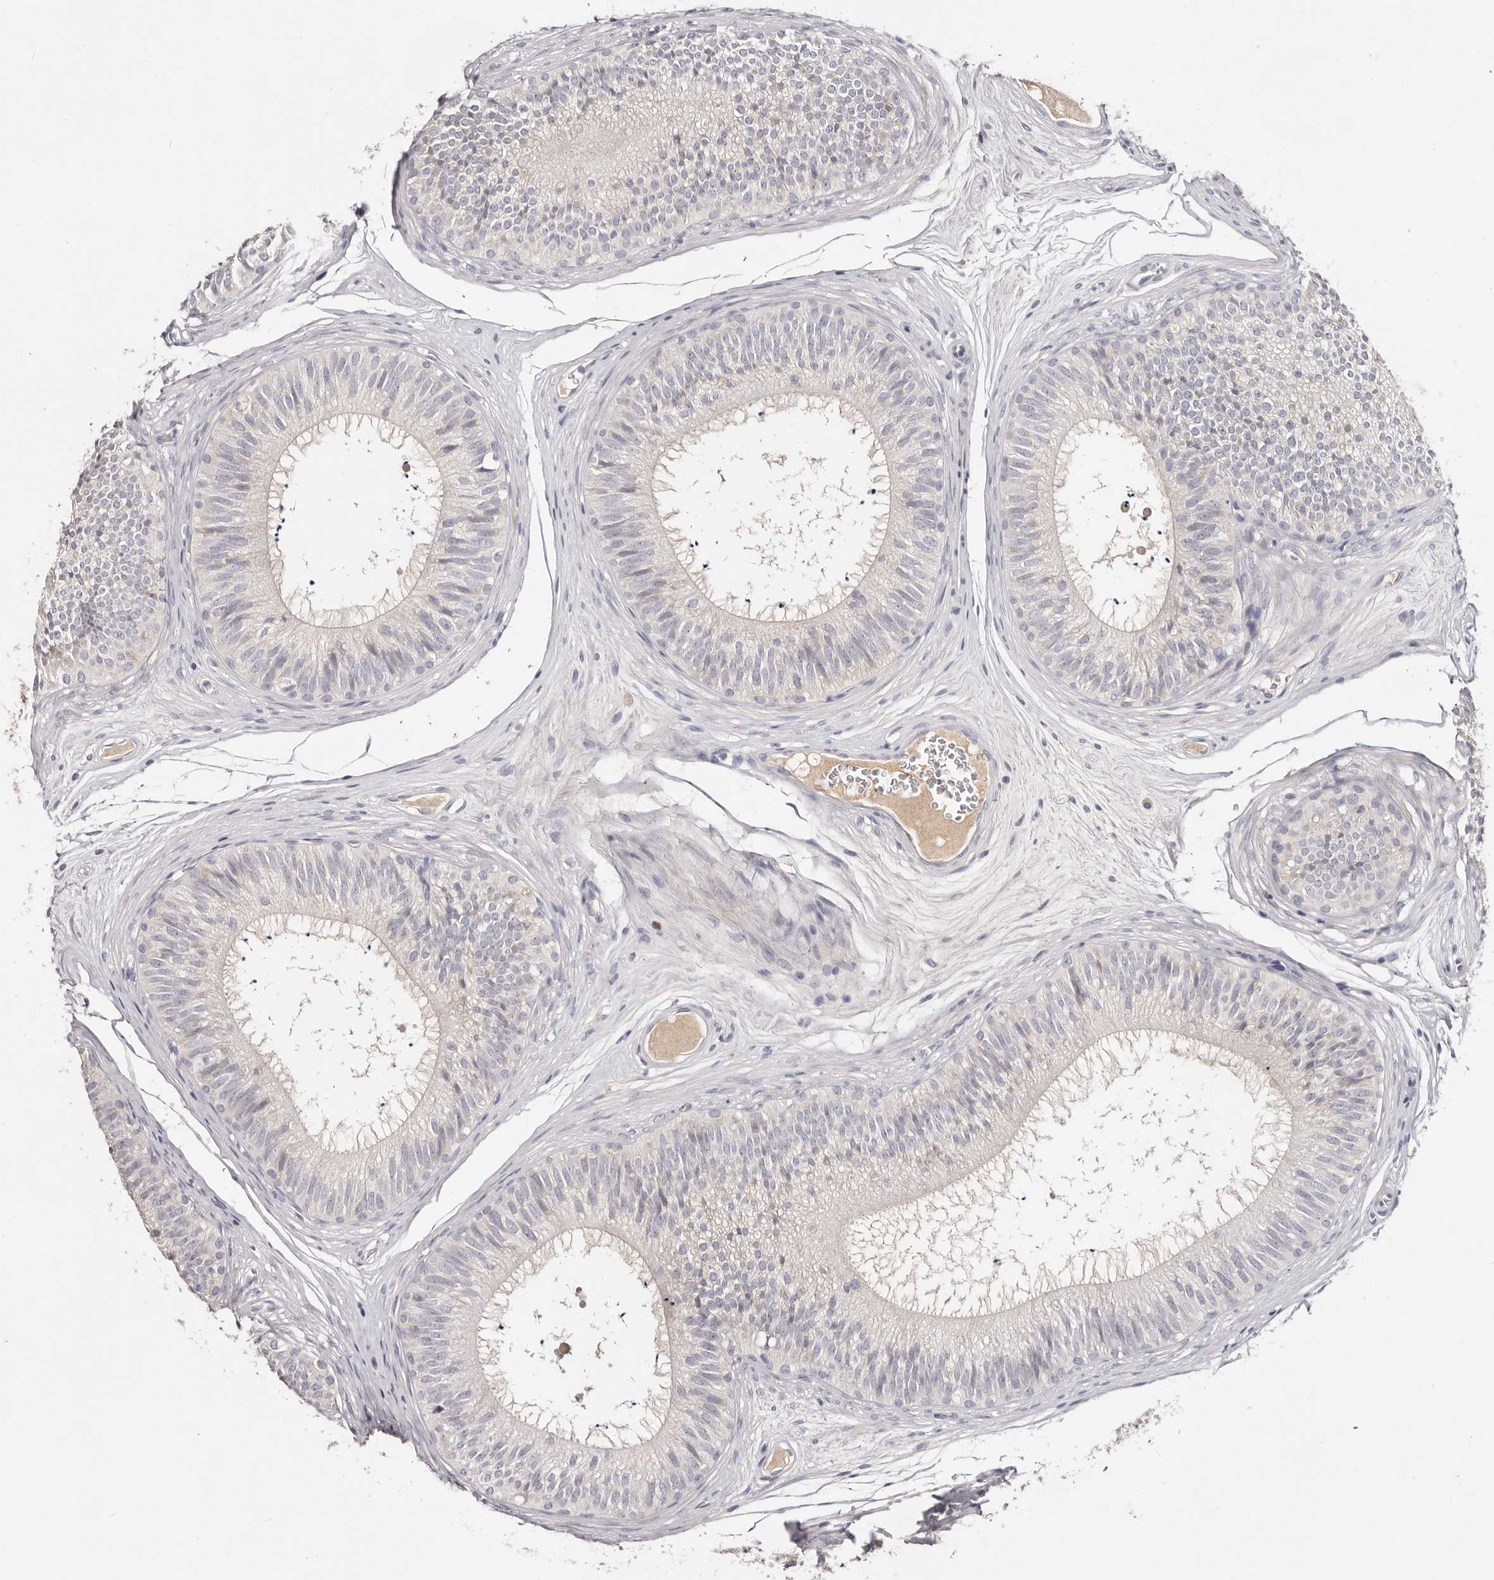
{"staining": {"intensity": "negative", "quantity": "none", "location": "none"}, "tissue": "epididymis", "cell_type": "Glandular cells", "image_type": "normal", "snomed": [{"axis": "morphology", "description": "Normal tissue, NOS"}, {"axis": "topography", "description": "Epididymis"}], "caption": "Epididymis stained for a protein using immunohistochemistry (IHC) reveals no staining glandular cells.", "gene": "CCDC190", "patient": {"sex": "male", "age": 29}}